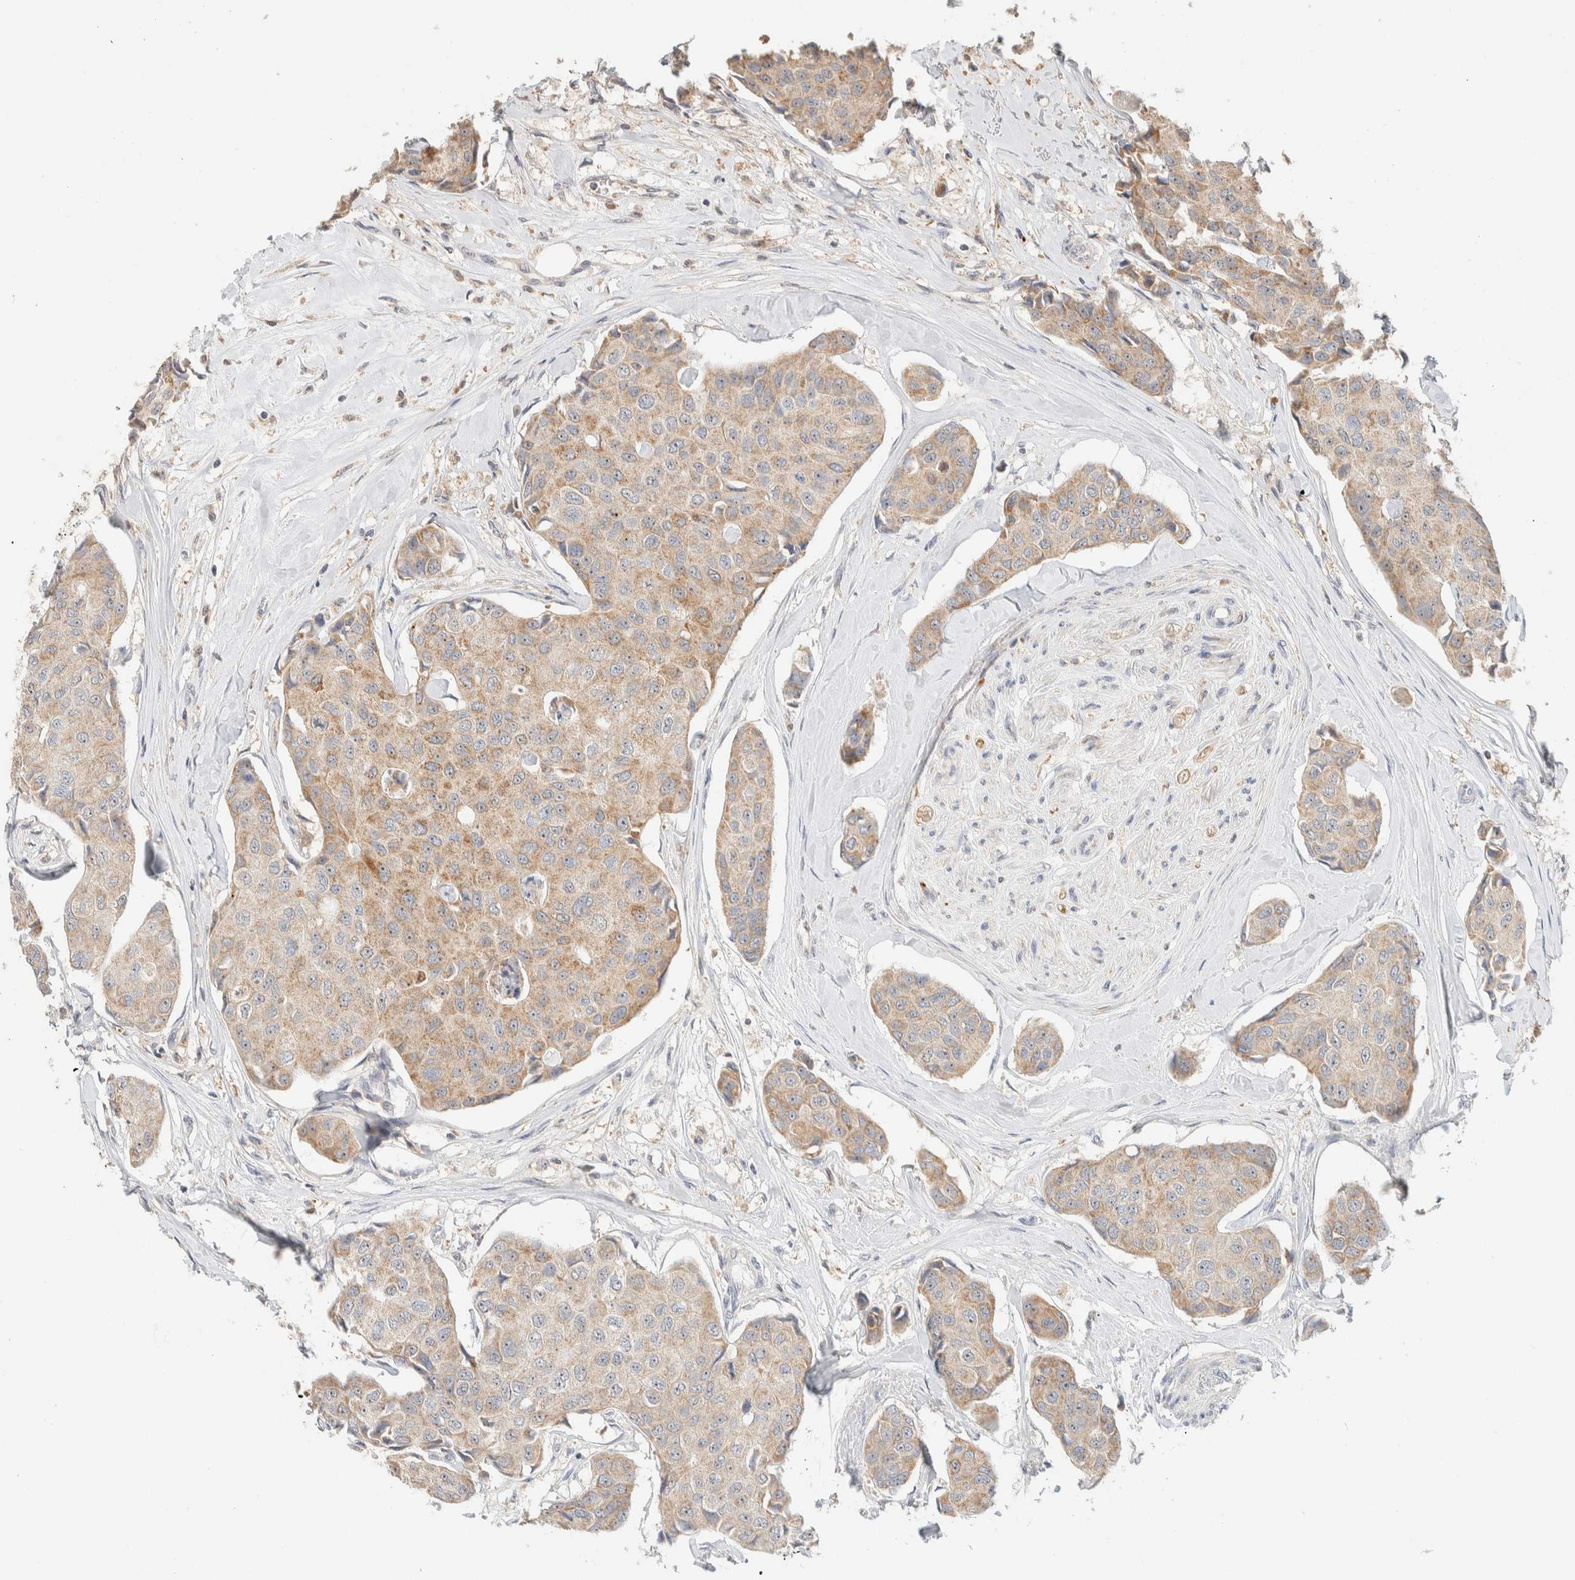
{"staining": {"intensity": "weak", "quantity": ">75%", "location": "cytoplasmic/membranous"}, "tissue": "breast cancer", "cell_type": "Tumor cells", "image_type": "cancer", "snomed": [{"axis": "morphology", "description": "Duct carcinoma"}, {"axis": "topography", "description": "Breast"}], "caption": "This photomicrograph reveals IHC staining of invasive ductal carcinoma (breast), with low weak cytoplasmic/membranous positivity in about >75% of tumor cells.", "gene": "HDHD3", "patient": {"sex": "female", "age": 80}}